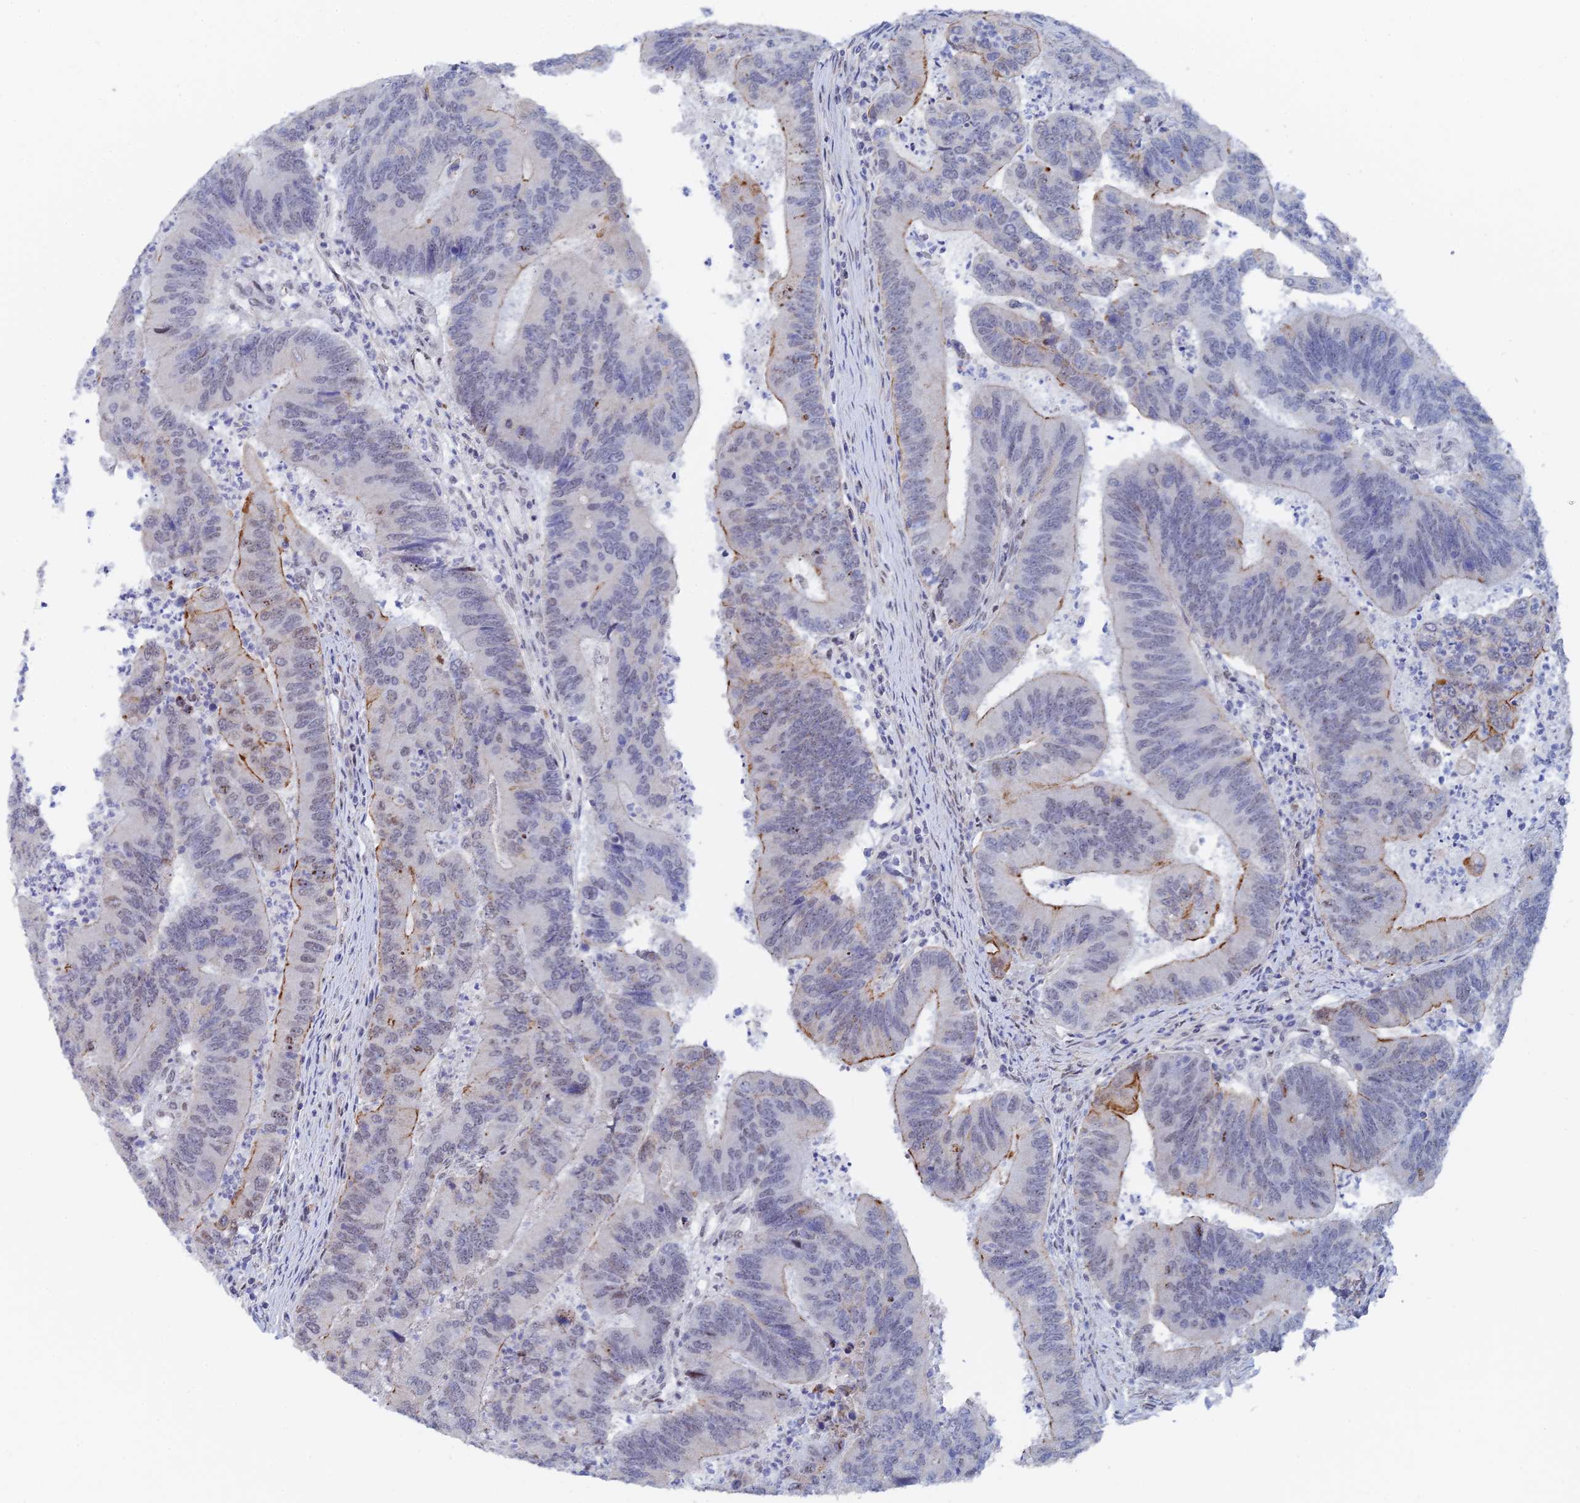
{"staining": {"intensity": "negative", "quantity": "none", "location": "none"}, "tissue": "colorectal cancer", "cell_type": "Tumor cells", "image_type": "cancer", "snomed": [{"axis": "morphology", "description": "Adenocarcinoma, NOS"}, {"axis": "topography", "description": "Colon"}], "caption": "This micrograph is of colorectal cancer stained with immunohistochemistry to label a protein in brown with the nuclei are counter-stained blue. There is no staining in tumor cells. (Stains: DAB (3,3'-diaminobenzidine) immunohistochemistry (IHC) with hematoxylin counter stain, Microscopy: brightfield microscopy at high magnification).", "gene": "GMNC", "patient": {"sex": "female", "age": 67}}